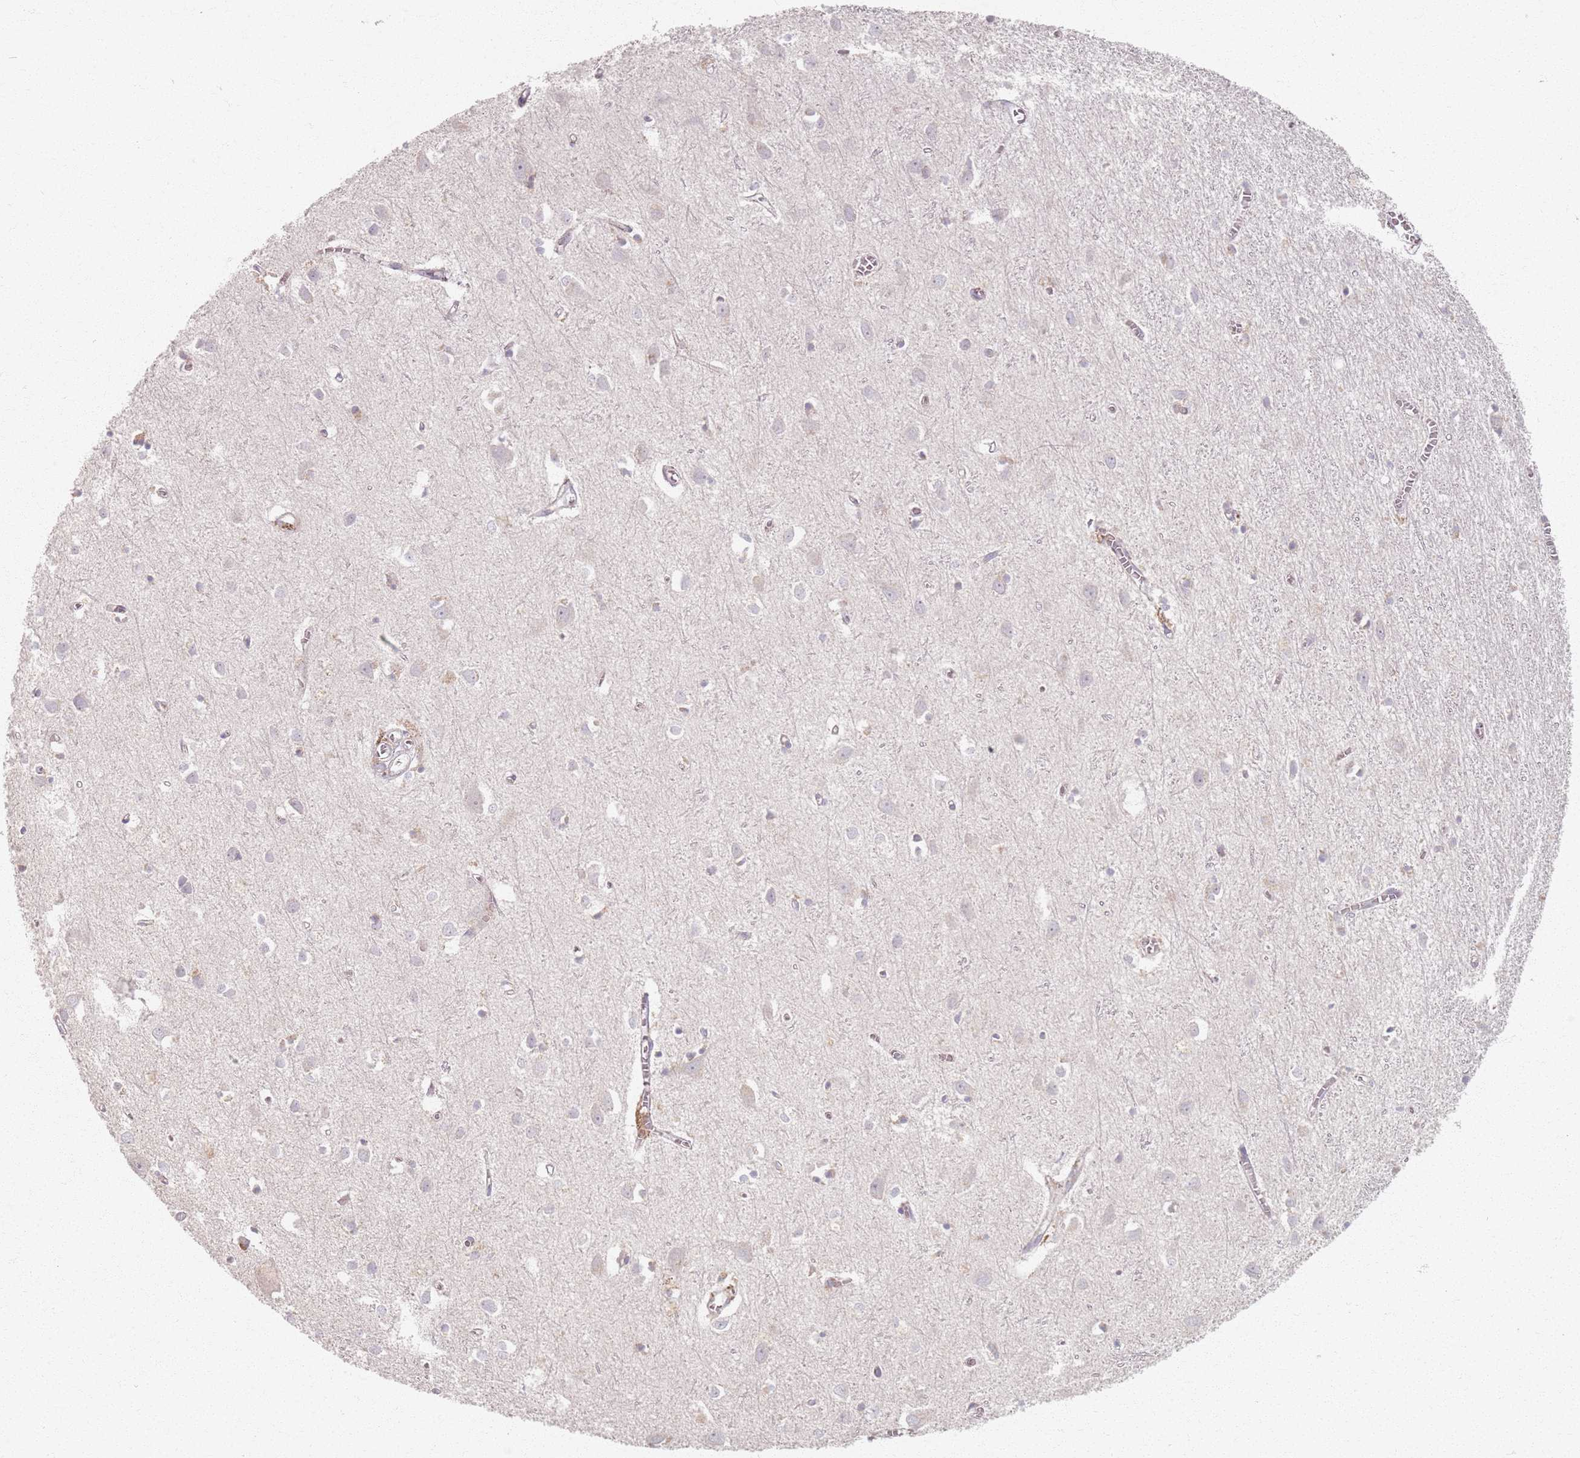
{"staining": {"intensity": "weak", "quantity": "<25%", "location": "cytoplasmic/membranous"}, "tissue": "cerebral cortex", "cell_type": "Endothelial cells", "image_type": "normal", "snomed": [{"axis": "morphology", "description": "Normal tissue, NOS"}, {"axis": "topography", "description": "Cerebral cortex"}], "caption": "This is an IHC micrograph of benign human cerebral cortex. There is no expression in endothelial cells.", "gene": "PKD2L2", "patient": {"sex": "female", "age": 64}}